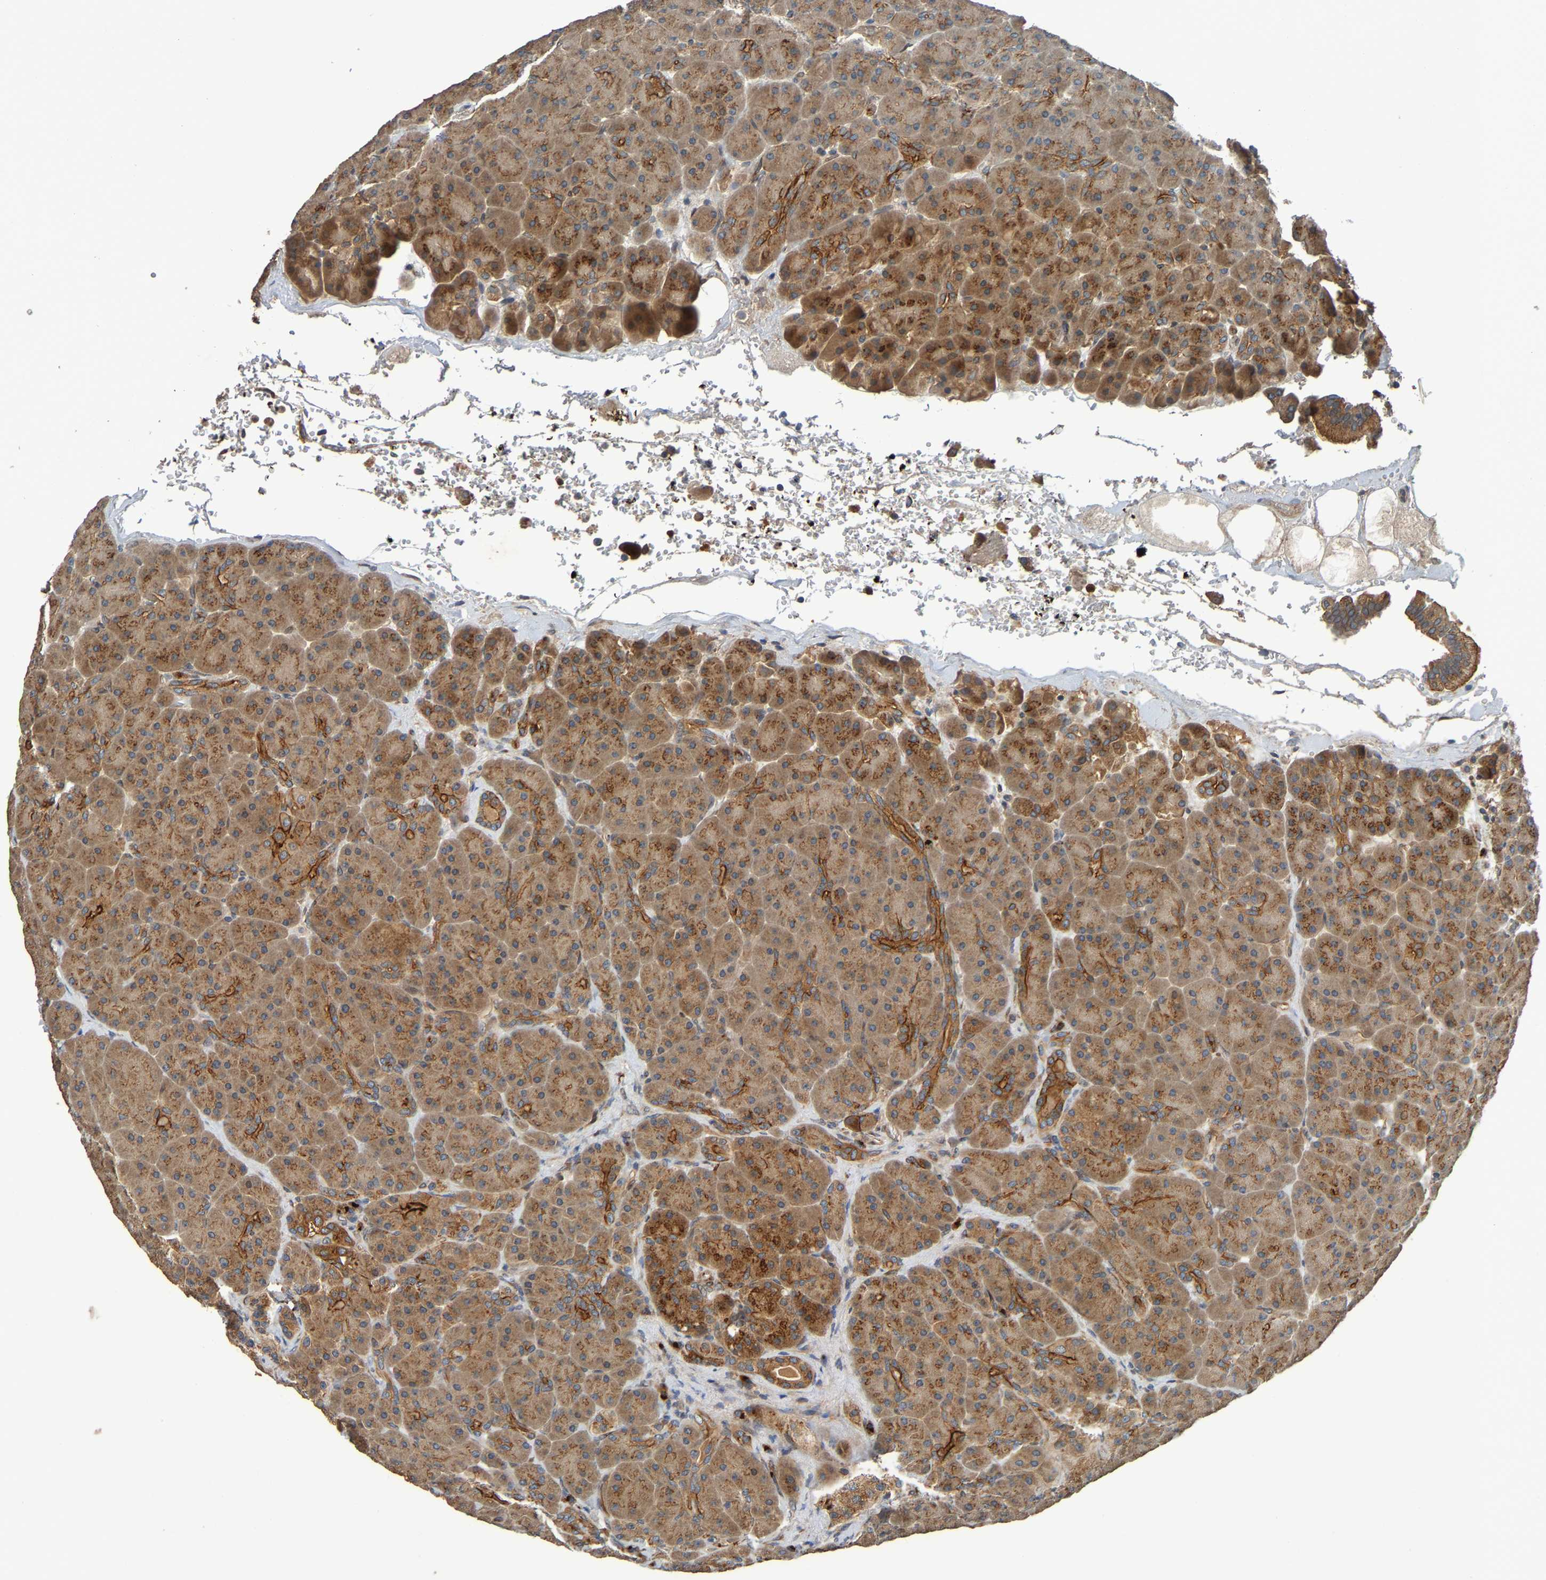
{"staining": {"intensity": "strong", "quantity": "25%-75%", "location": "cytoplasmic/membranous"}, "tissue": "pancreas", "cell_type": "Exocrine glandular cells", "image_type": "normal", "snomed": [{"axis": "morphology", "description": "Normal tissue, NOS"}, {"axis": "topography", "description": "Pancreas"}], "caption": "Pancreas was stained to show a protein in brown. There is high levels of strong cytoplasmic/membranous expression in about 25%-75% of exocrine glandular cells. (Brightfield microscopy of DAB IHC at high magnification).", "gene": "MACC1", "patient": {"sex": "male", "age": 66}}